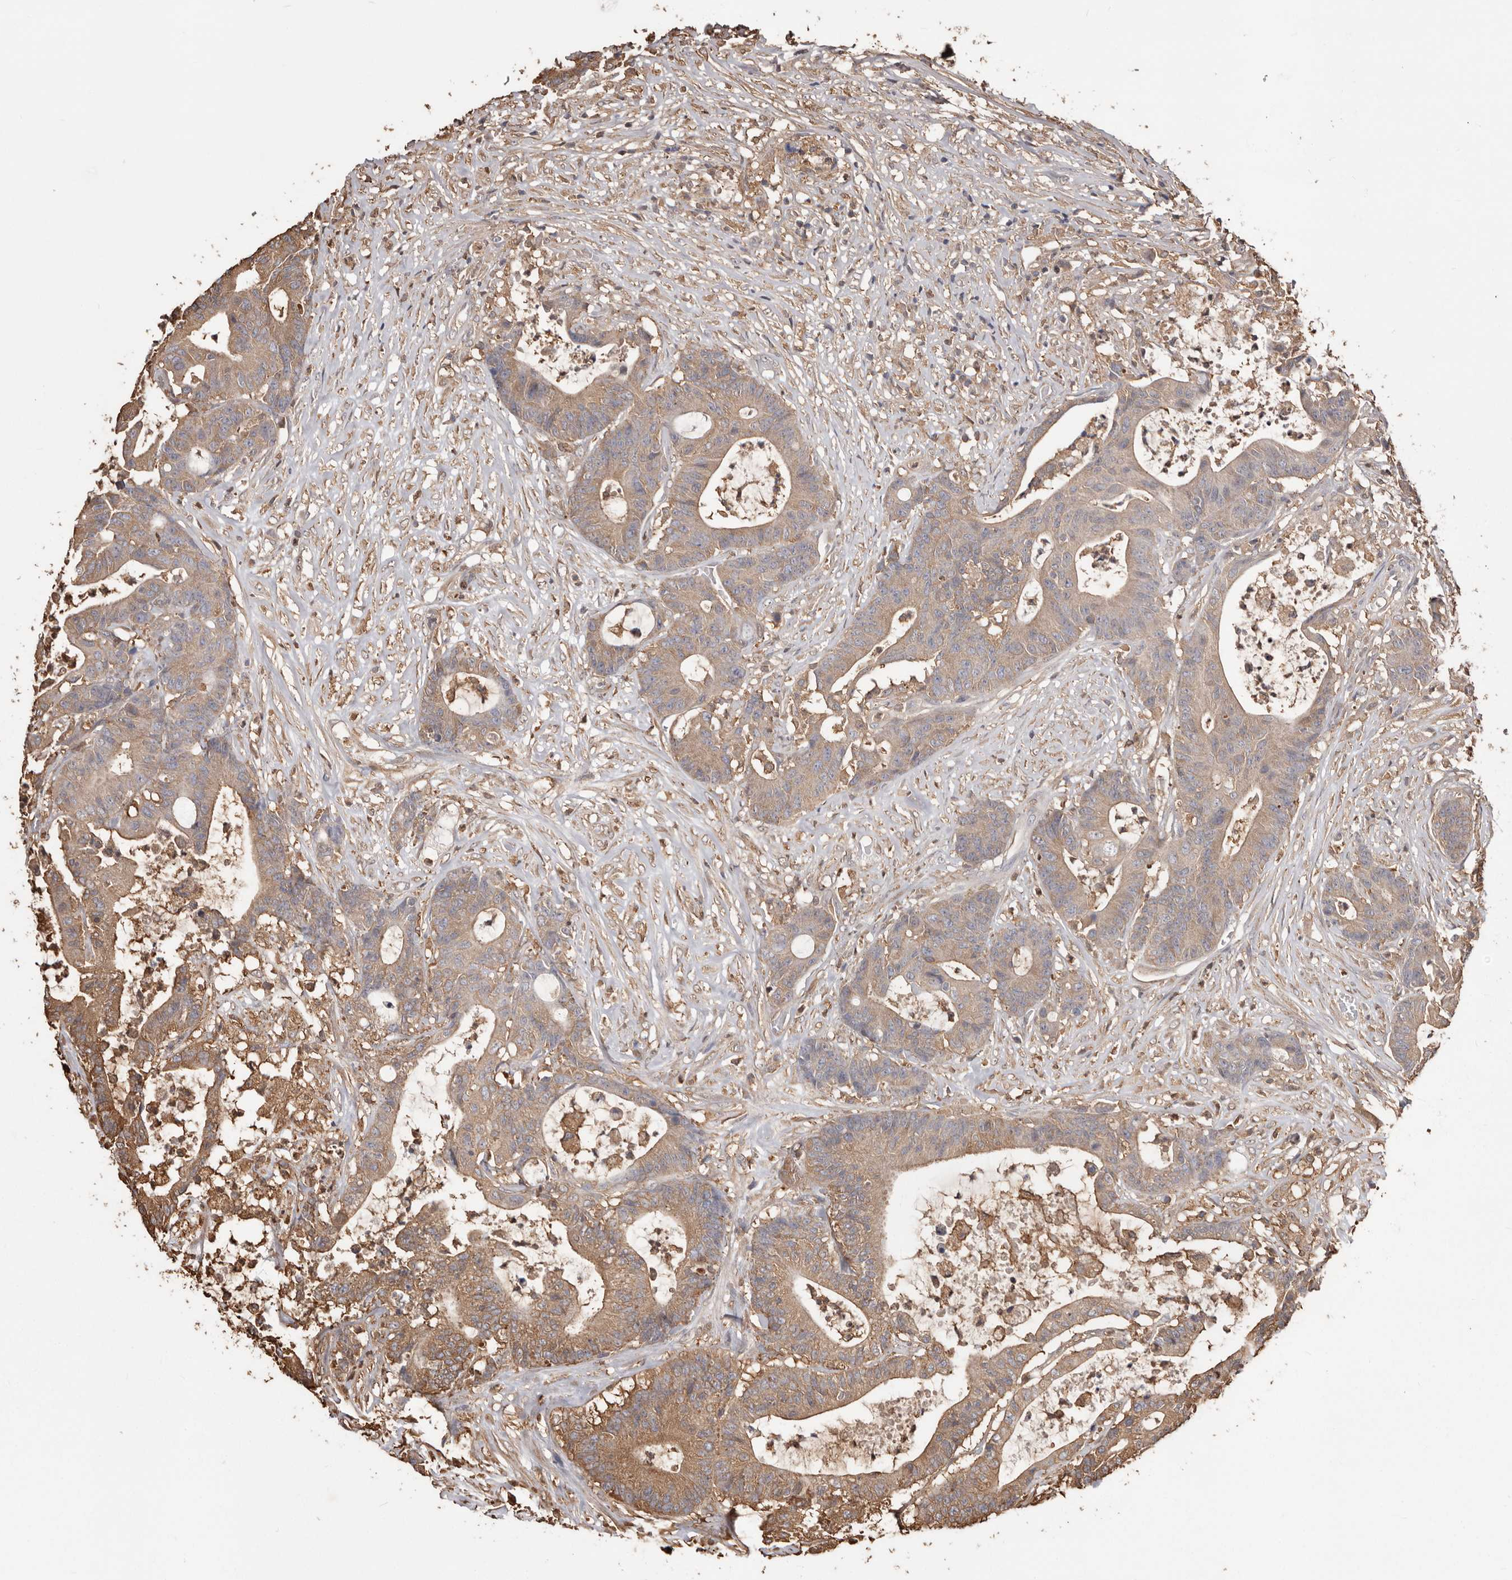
{"staining": {"intensity": "moderate", "quantity": ">75%", "location": "cytoplasmic/membranous"}, "tissue": "colorectal cancer", "cell_type": "Tumor cells", "image_type": "cancer", "snomed": [{"axis": "morphology", "description": "Adenocarcinoma, NOS"}, {"axis": "topography", "description": "Colon"}], "caption": "There is medium levels of moderate cytoplasmic/membranous expression in tumor cells of colorectal adenocarcinoma, as demonstrated by immunohistochemical staining (brown color).", "gene": "PKM", "patient": {"sex": "female", "age": 84}}